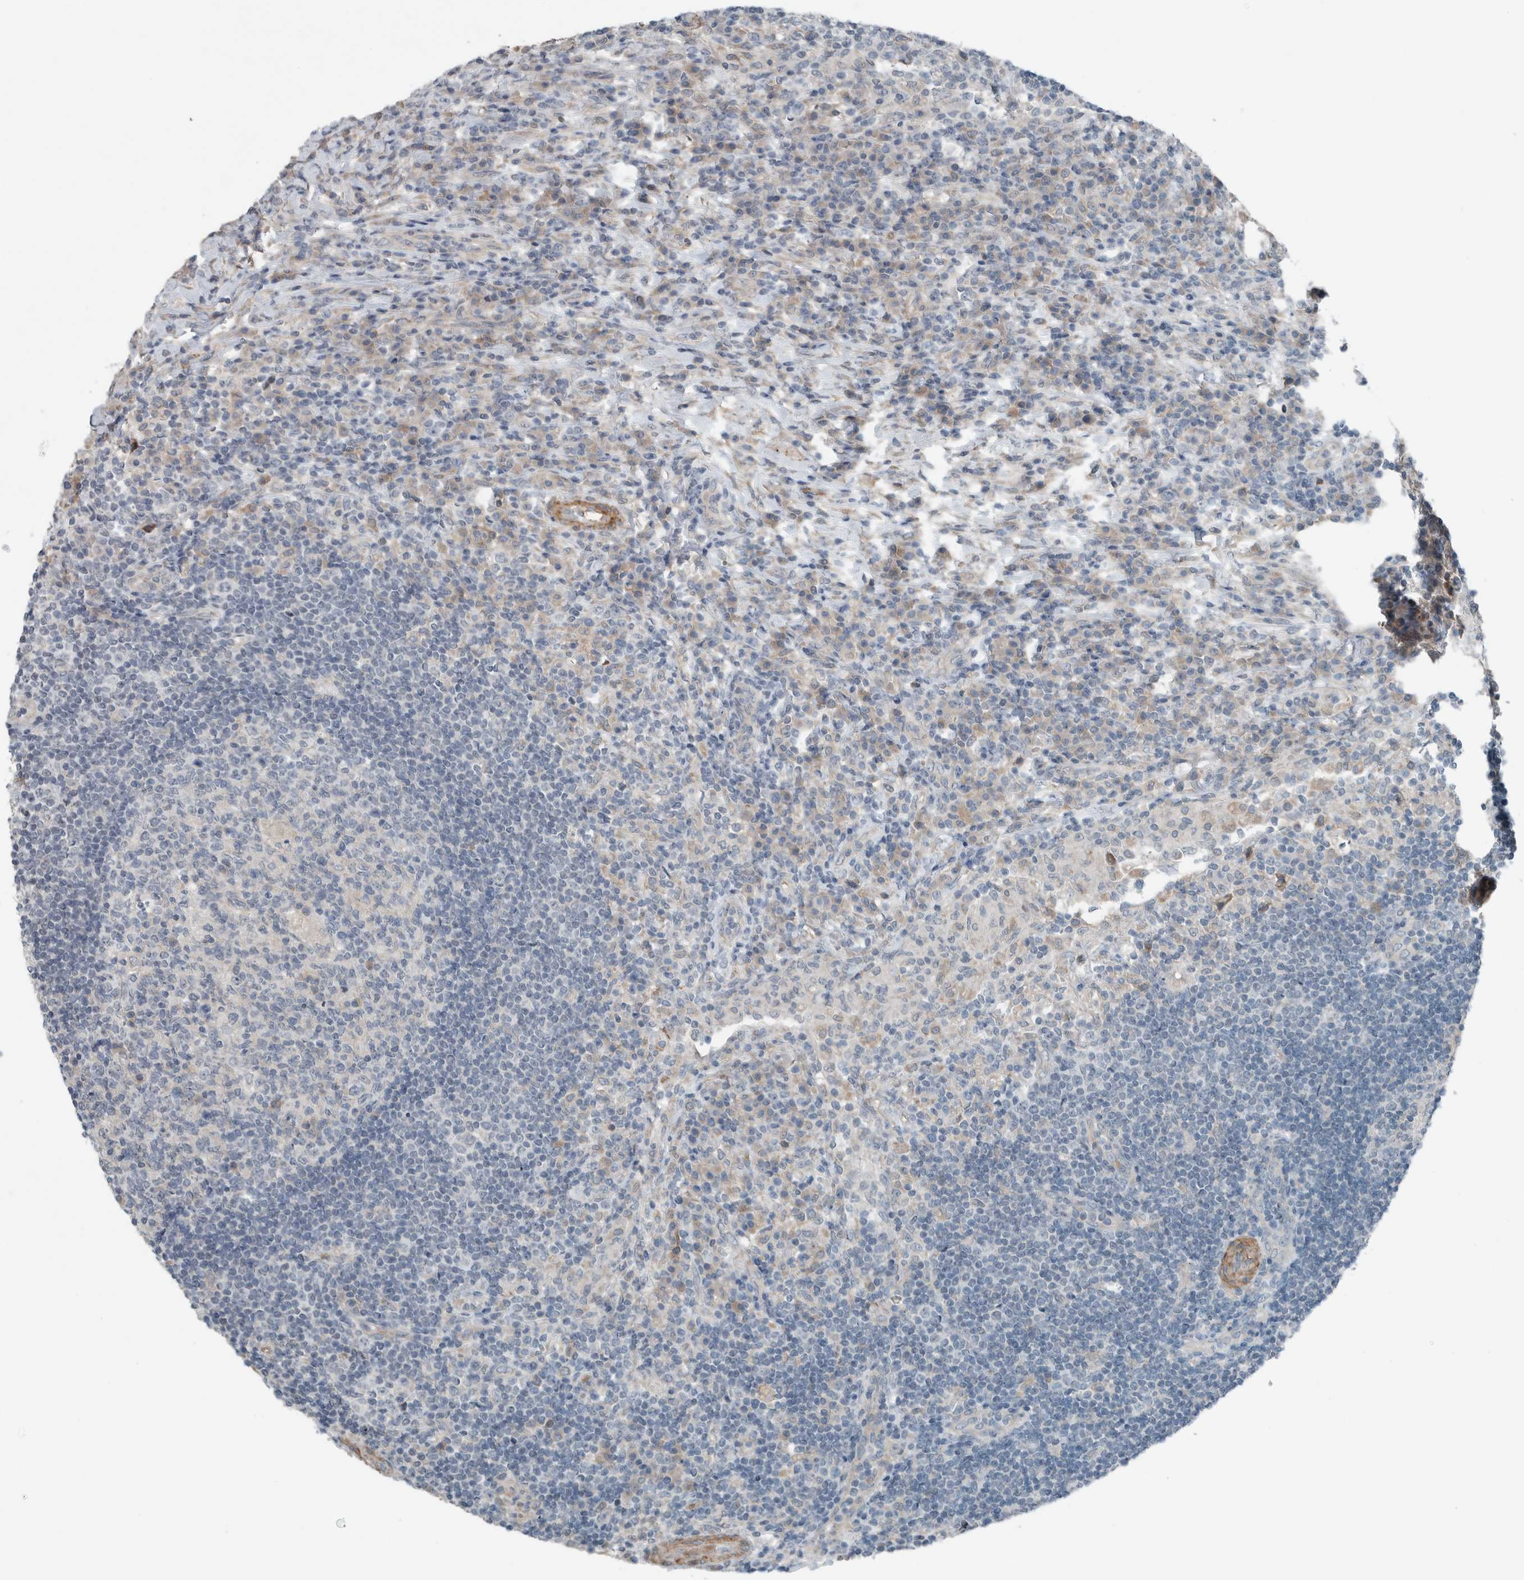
{"staining": {"intensity": "negative", "quantity": "none", "location": "none"}, "tissue": "lymph node", "cell_type": "Germinal center cells", "image_type": "normal", "snomed": [{"axis": "morphology", "description": "Normal tissue, NOS"}, {"axis": "topography", "description": "Lymph node"}], "caption": "Immunohistochemistry of unremarkable human lymph node demonstrates no positivity in germinal center cells.", "gene": "JADE2", "patient": {"sex": "female", "age": 53}}